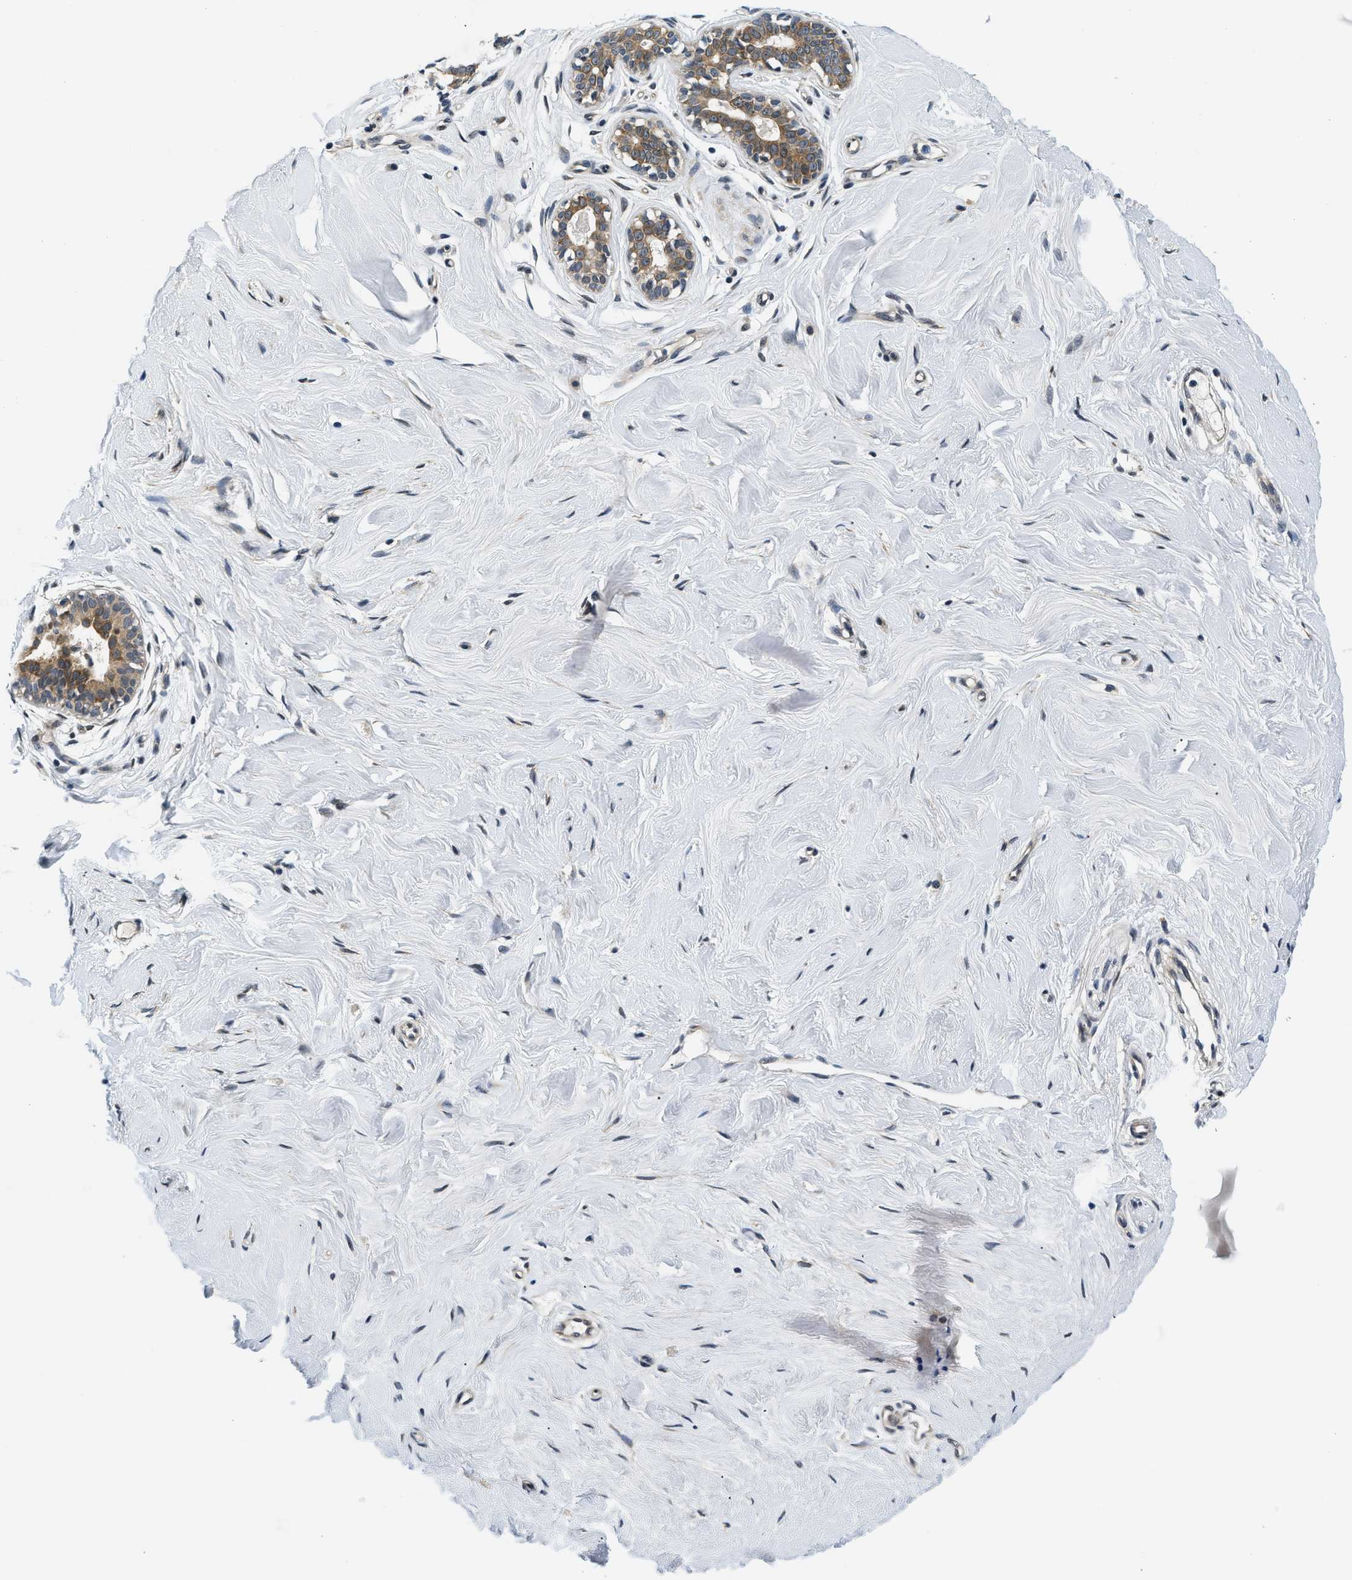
{"staining": {"intensity": "negative", "quantity": "none", "location": "none"}, "tissue": "breast", "cell_type": "Adipocytes", "image_type": "normal", "snomed": [{"axis": "morphology", "description": "Normal tissue, NOS"}, {"axis": "topography", "description": "Breast"}], "caption": "Adipocytes are negative for protein expression in benign human breast. (DAB immunohistochemistry (IHC) visualized using brightfield microscopy, high magnification).", "gene": "SMAD4", "patient": {"sex": "female", "age": 23}}